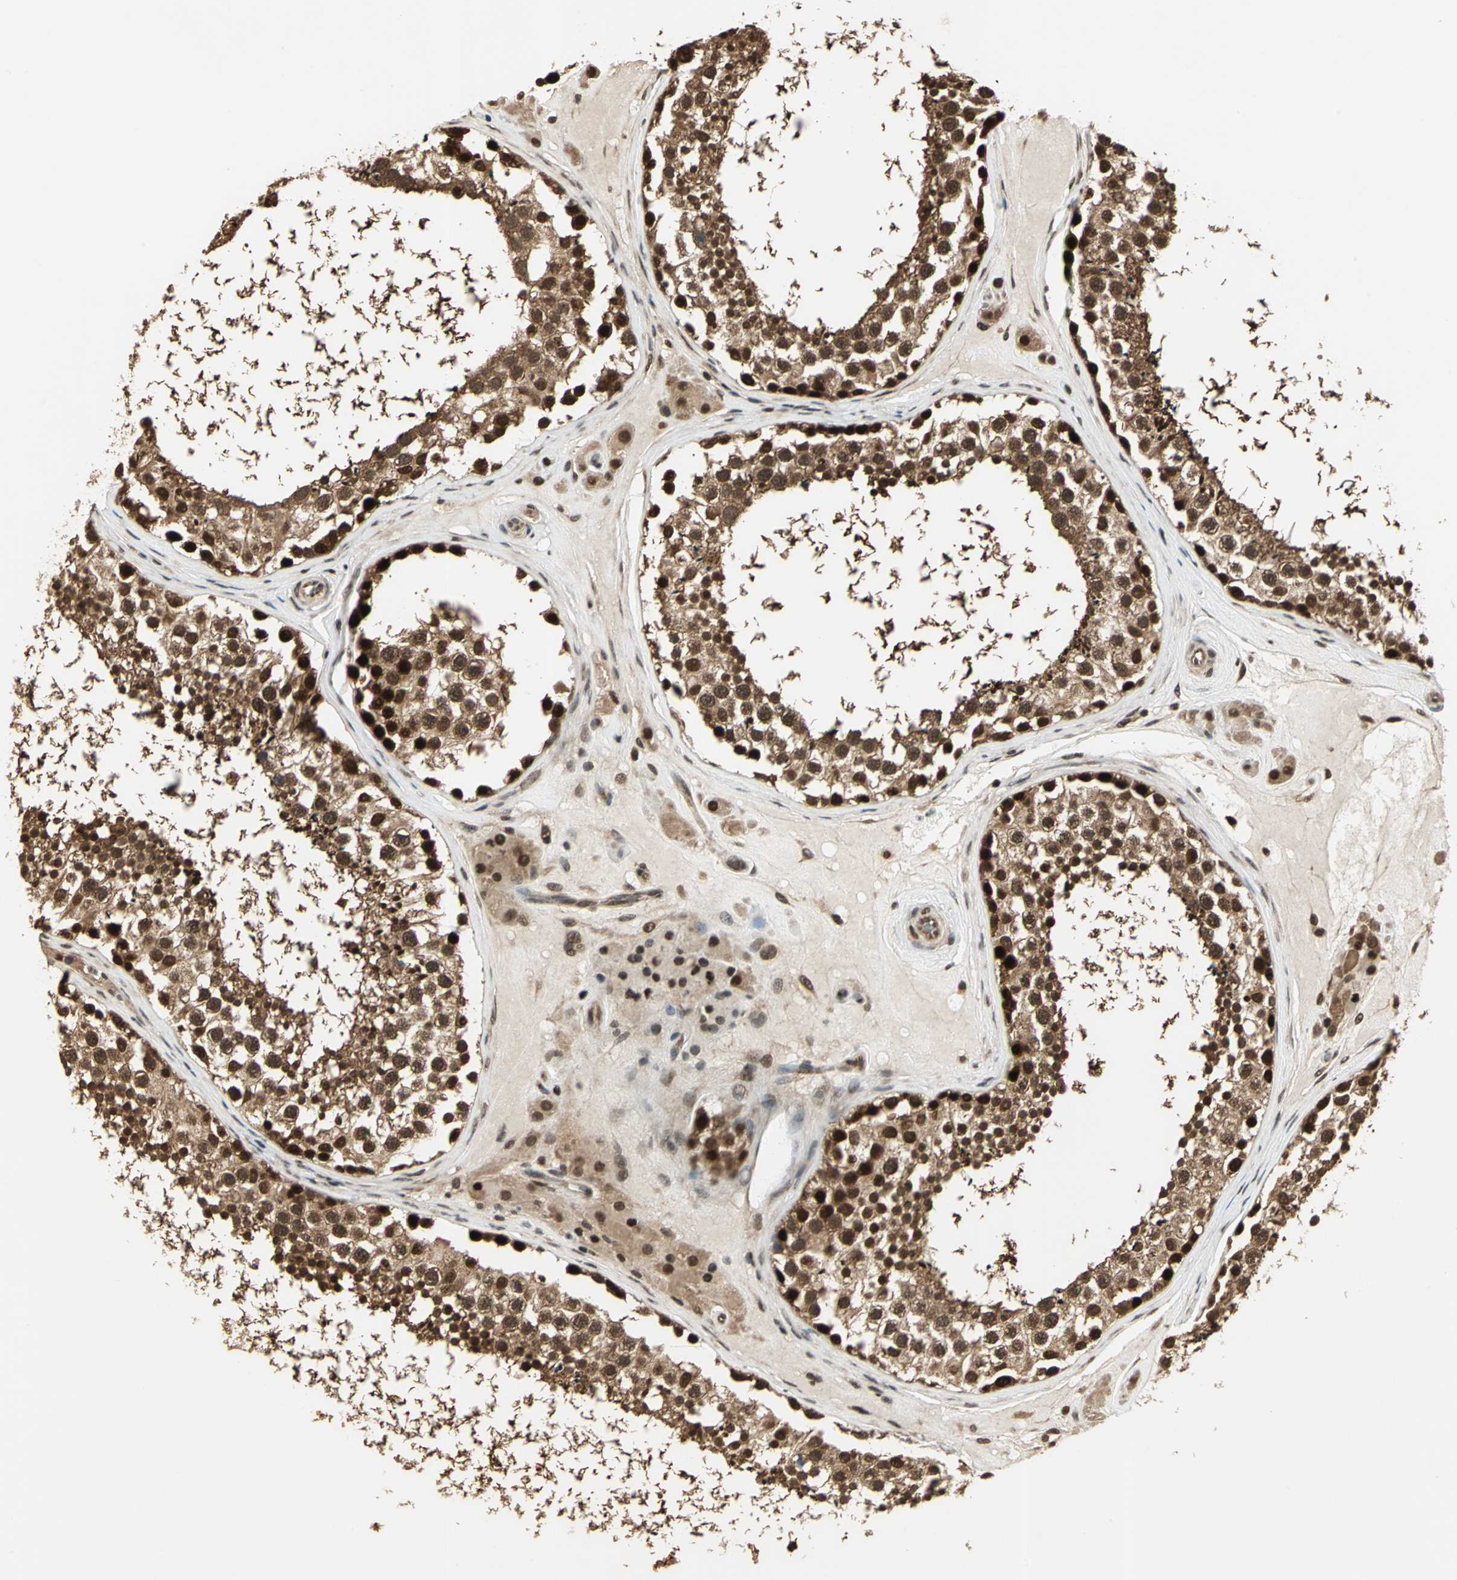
{"staining": {"intensity": "strong", "quantity": ">75%", "location": "cytoplasmic/membranous,nuclear"}, "tissue": "testis", "cell_type": "Cells in seminiferous ducts", "image_type": "normal", "snomed": [{"axis": "morphology", "description": "Normal tissue, NOS"}, {"axis": "topography", "description": "Testis"}], "caption": "A high-resolution micrograph shows IHC staining of unremarkable testis, which reveals strong cytoplasmic/membranous,nuclear positivity in about >75% of cells in seminiferous ducts. Immunohistochemistry stains the protein of interest in brown and the nuclei are stained blue.", "gene": "PSMC3", "patient": {"sex": "male", "age": 46}}